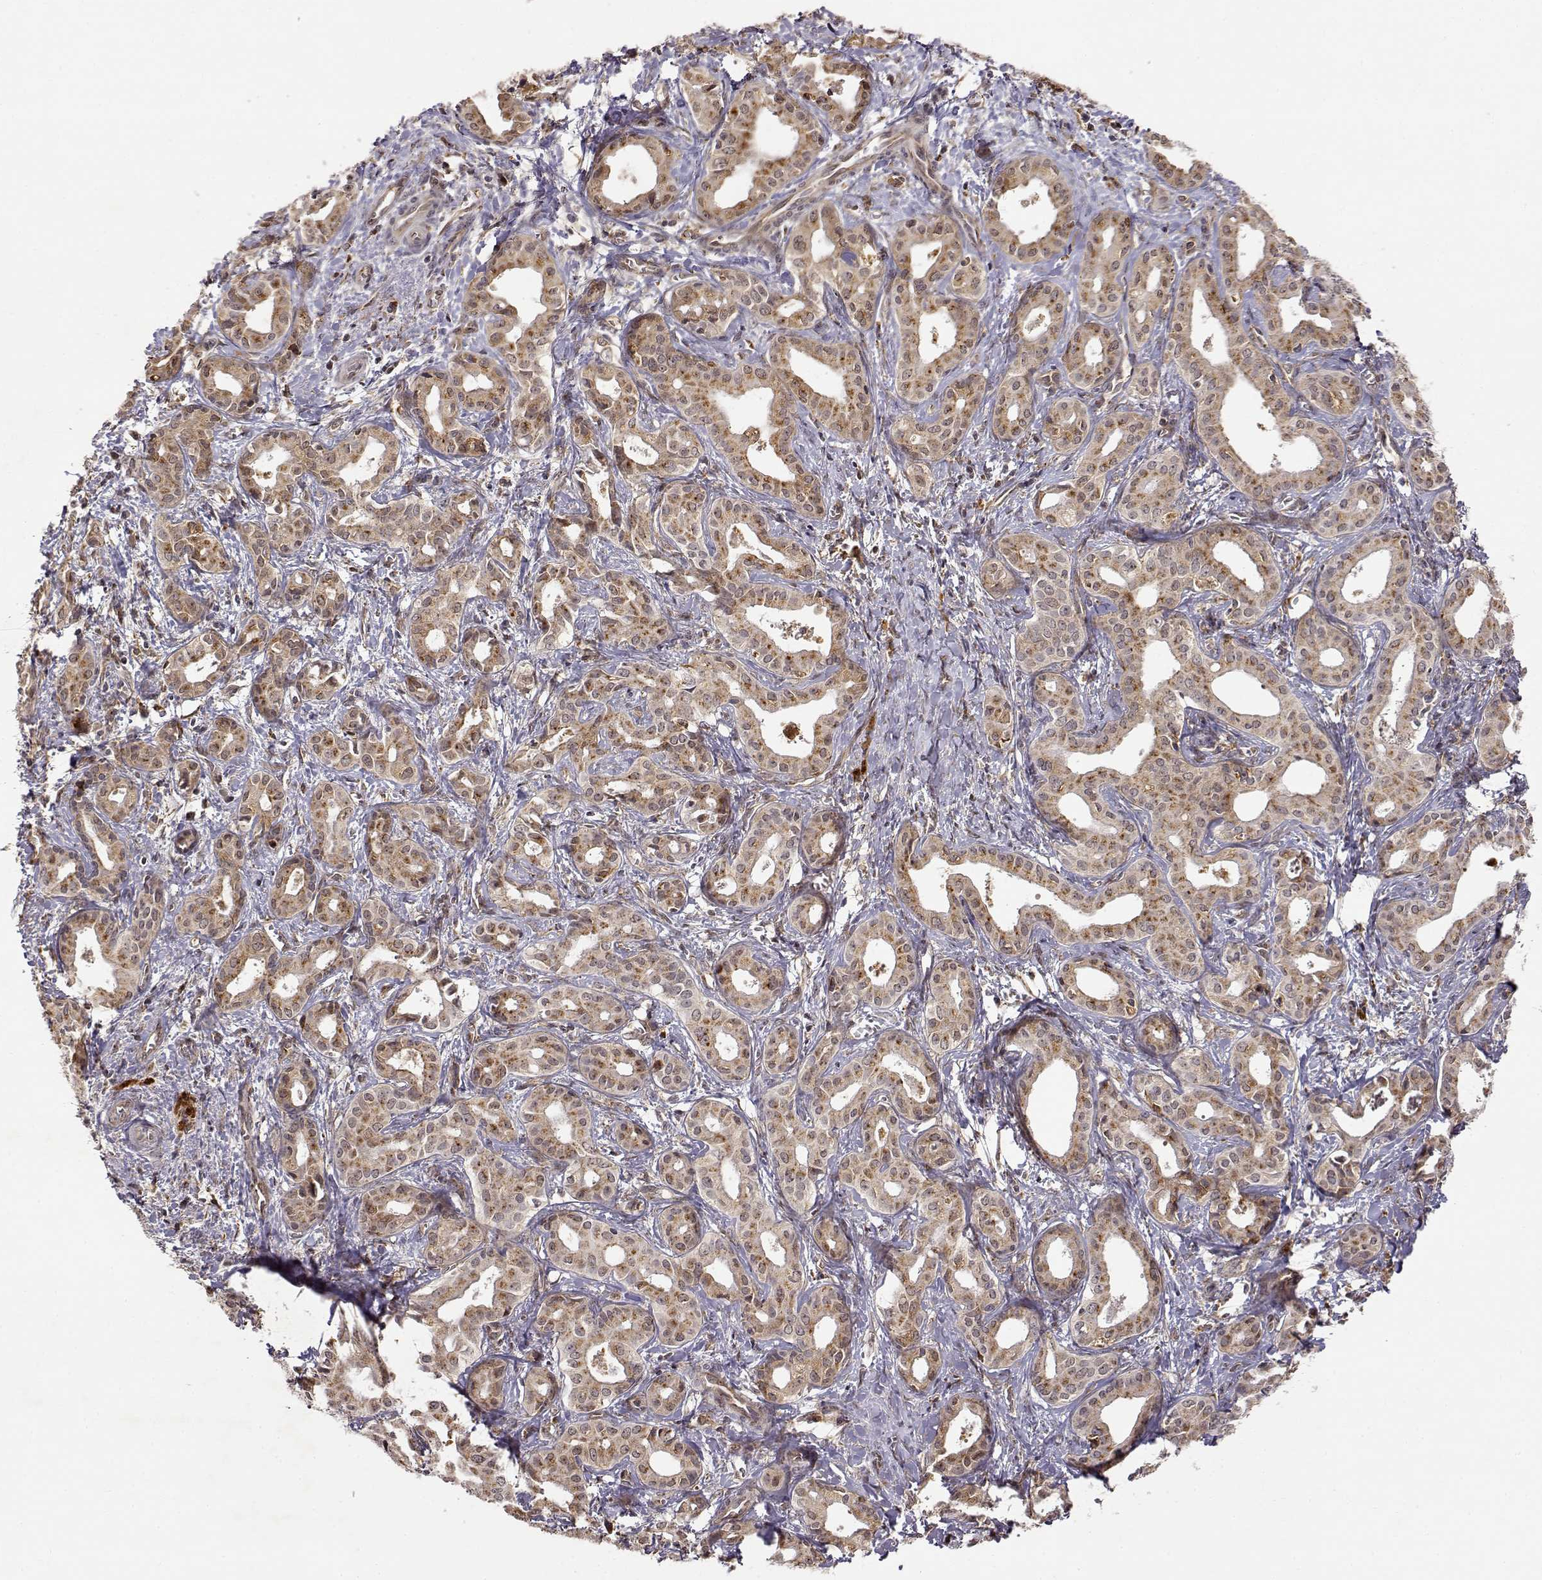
{"staining": {"intensity": "moderate", "quantity": ">75%", "location": "cytoplasmic/membranous"}, "tissue": "liver cancer", "cell_type": "Tumor cells", "image_type": "cancer", "snomed": [{"axis": "morphology", "description": "Cholangiocarcinoma"}, {"axis": "topography", "description": "Liver"}], "caption": "Immunohistochemical staining of liver cancer exhibits moderate cytoplasmic/membranous protein expression in about >75% of tumor cells. Using DAB (brown) and hematoxylin (blue) stains, captured at high magnification using brightfield microscopy.", "gene": "RNF13", "patient": {"sex": "female", "age": 65}}